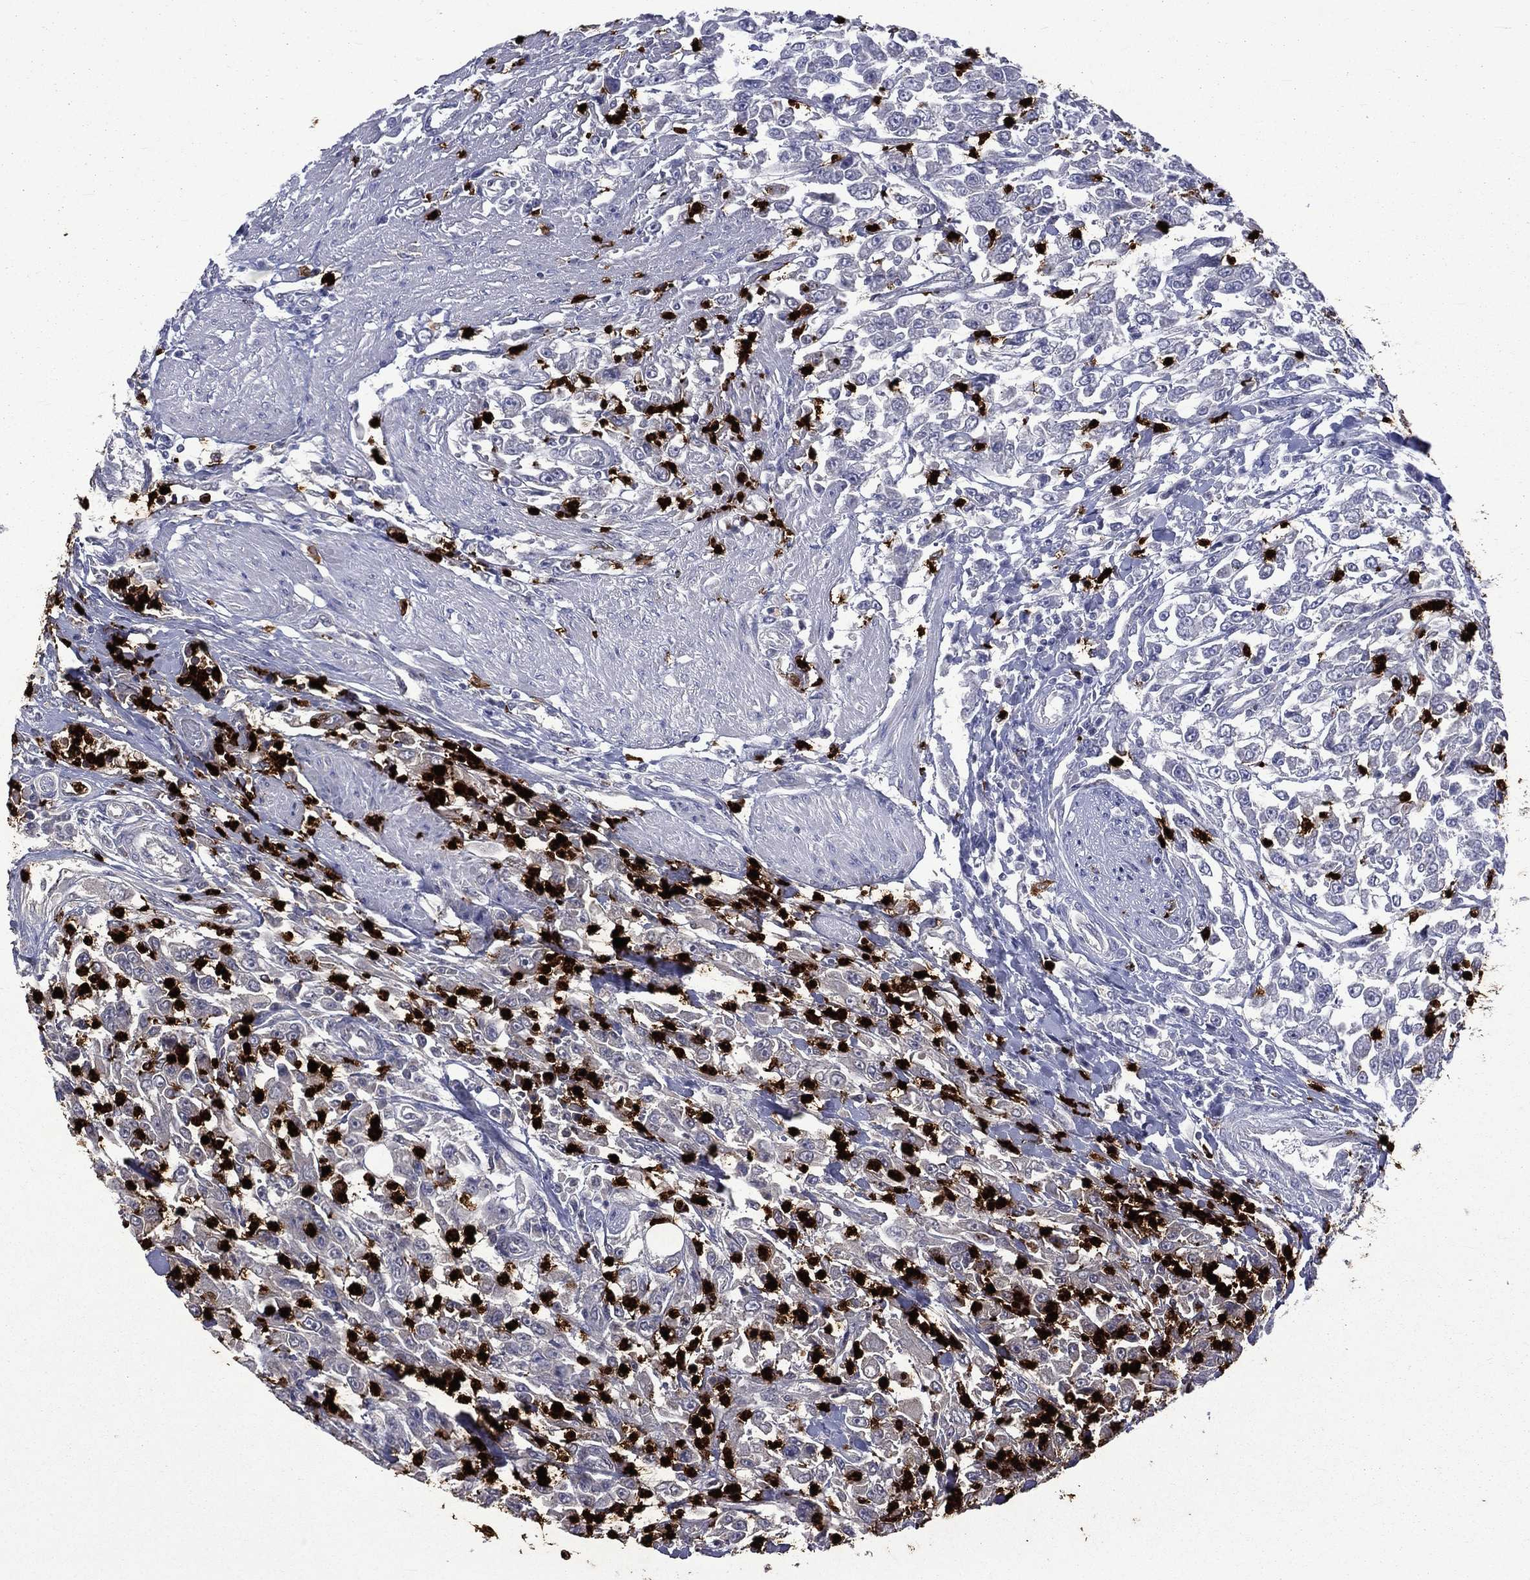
{"staining": {"intensity": "negative", "quantity": "none", "location": "none"}, "tissue": "urothelial cancer", "cell_type": "Tumor cells", "image_type": "cancer", "snomed": [{"axis": "morphology", "description": "Urothelial carcinoma, High grade"}, {"axis": "topography", "description": "Urinary bladder"}], "caption": "Histopathology image shows no significant protein staining in tumor cells of urothelial cancer.", "gene": "ELANE", "patient": {"sex": "male", "age": 46}}